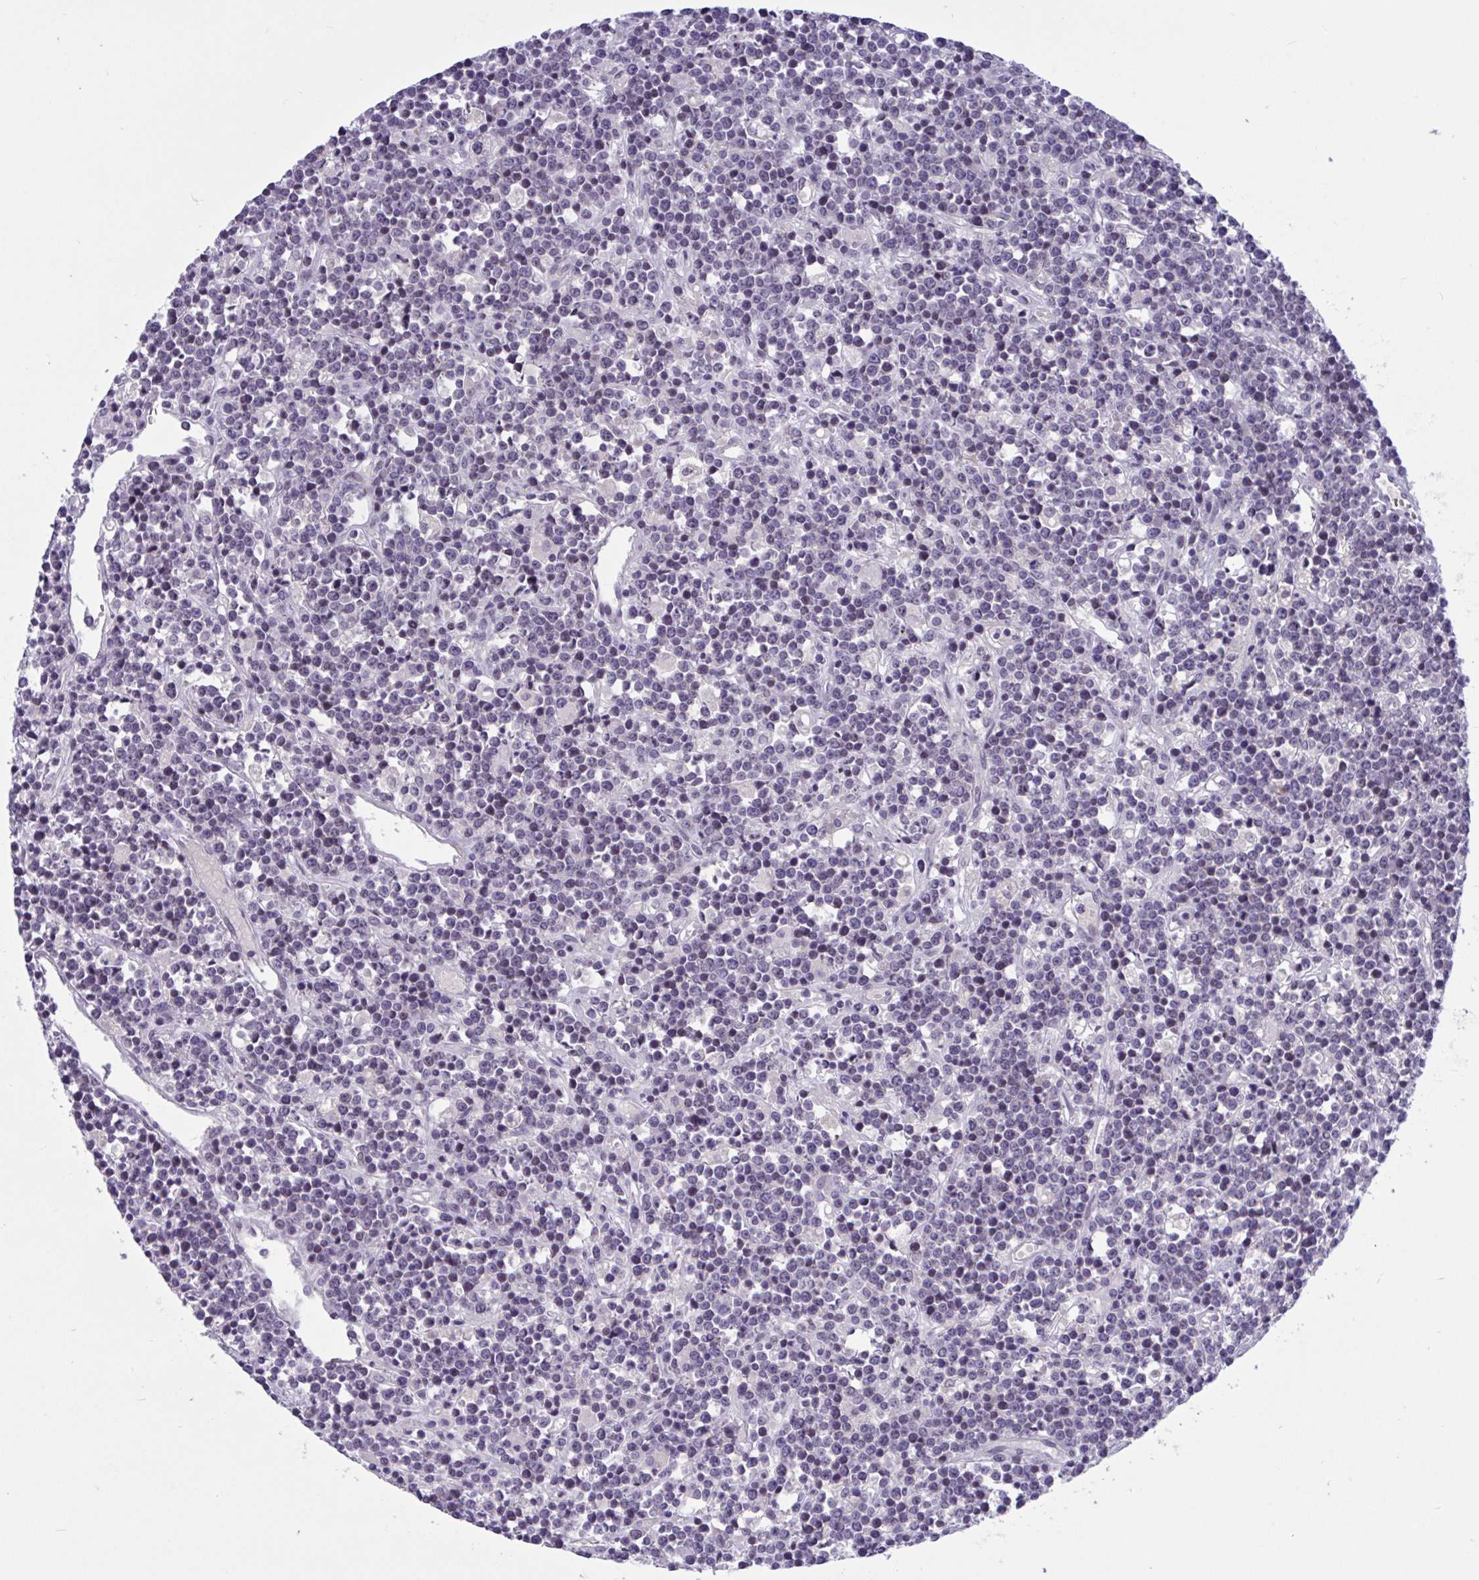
{"staining": {"intensity": "negative", "quantity": "none", "location": "none"}, "tissue": "lymphoma", "cell_type": "Tumor cells", "image_type": "cancer", "snomed": [{"axis": "morphology", "description": "Malignant lymphoma, non-Hodgkin's type, High grade"}, {"axis": "topography", "description": "Ovary"}], "caption": "An IHC micrograph of lymphoma is shown. There is no staining in tumor cells of lymphoma.", "gene": "CNGB3", "patient": {"sex": "female", "age": 56}}